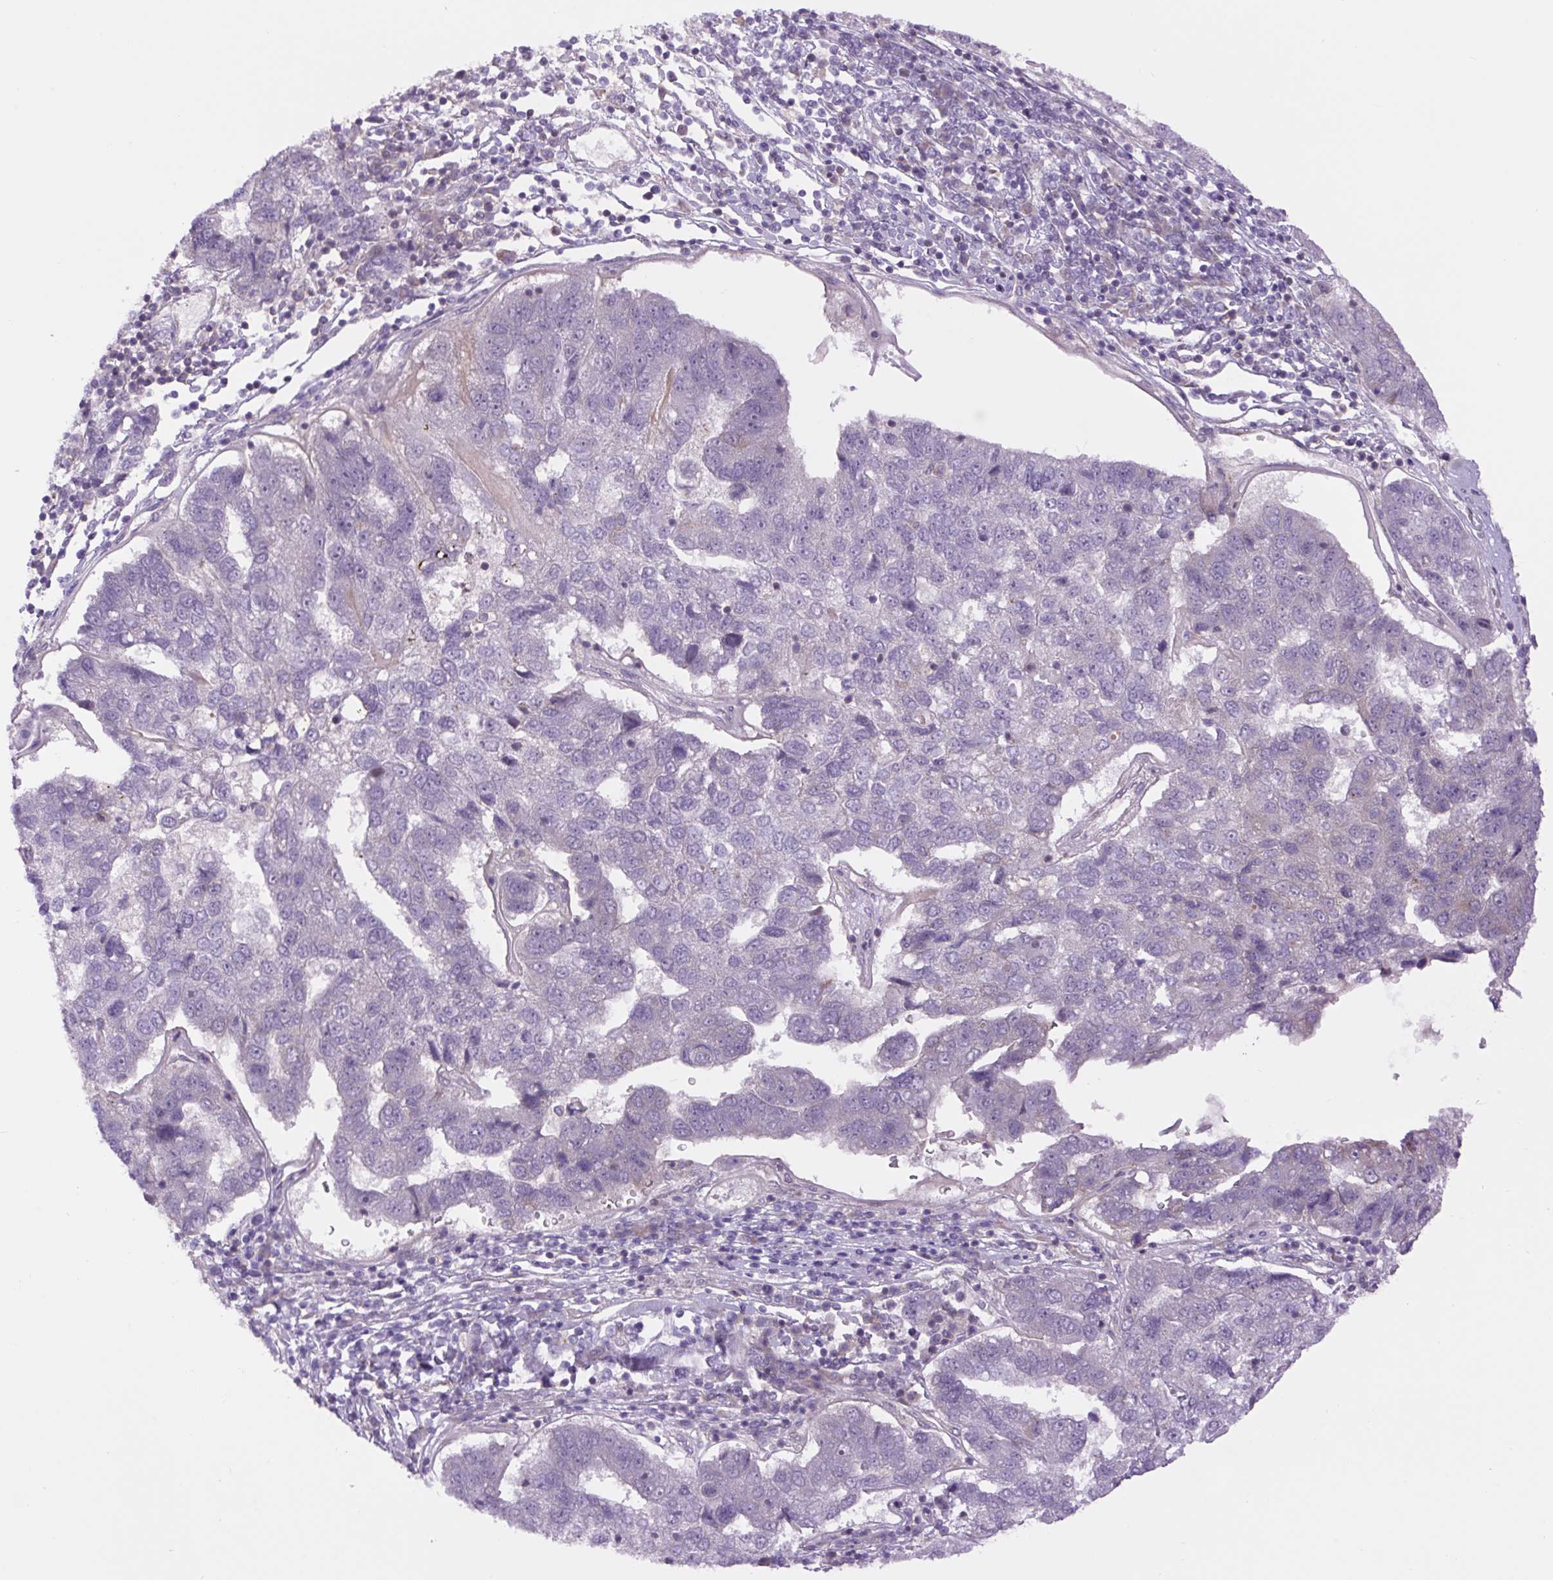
{"staining": {"intensity": "negative", "quantity": "none", "location": "none"}, "tissue": "pancreatic cancer", "cell_type": "Tumor cells", "image_type": "cancer", "snomed": [{"axis": "morphology", "description": "Adenocarcinoma, NOS"}, {"axis": "topography", "description": "Pancreas"}], "caption": "Pancreatic cancer was stained to show a protein in brown. There is no significant positivity in tumor cells.", "gene": "MINK1", "patient": {"sex": "female", "age": 61}}